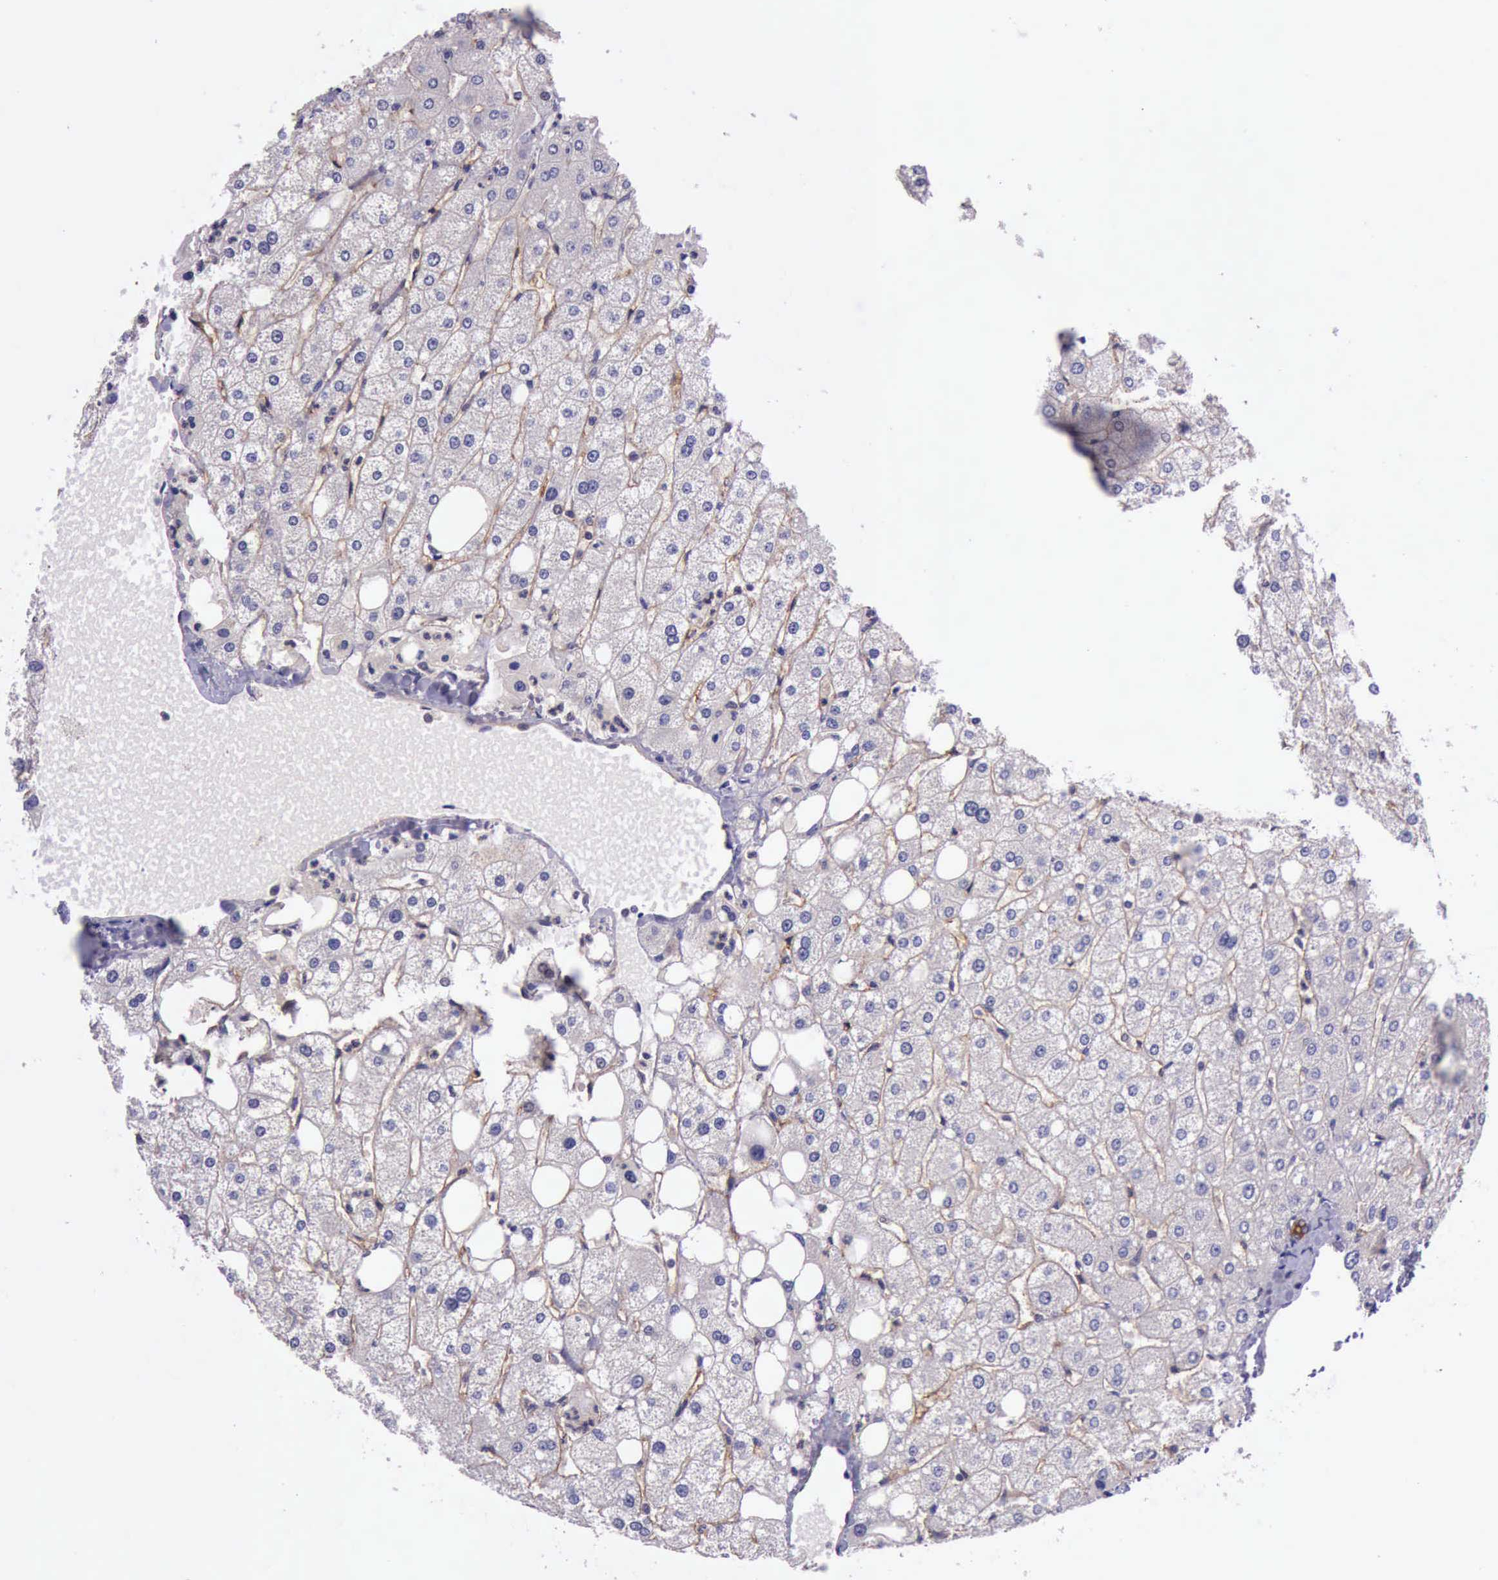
{"staining": {"intensity": "negative", "quantity": "none", "location": "none"}, "tissue": "liver", "cell_type": "Hepatocytes", "image_type": "normal", "snomed": [{"axis": "morphology", "description": "Normal tissue, NOS"}, {"axis": "topography", "description": "Liver"}], "caption": "High power microscopy photomicrograph of an IHC histopathology image of normal liver, revealing no significant staining in hepatocytes. (Stains: DAB immunohistochemistry (IHC) with hematoxylin counter stain, Microscopy: brightfield microscopy at high magnification).", "gene": "PRICKLE3", "patient": {"sex": "male", "age": 35}}